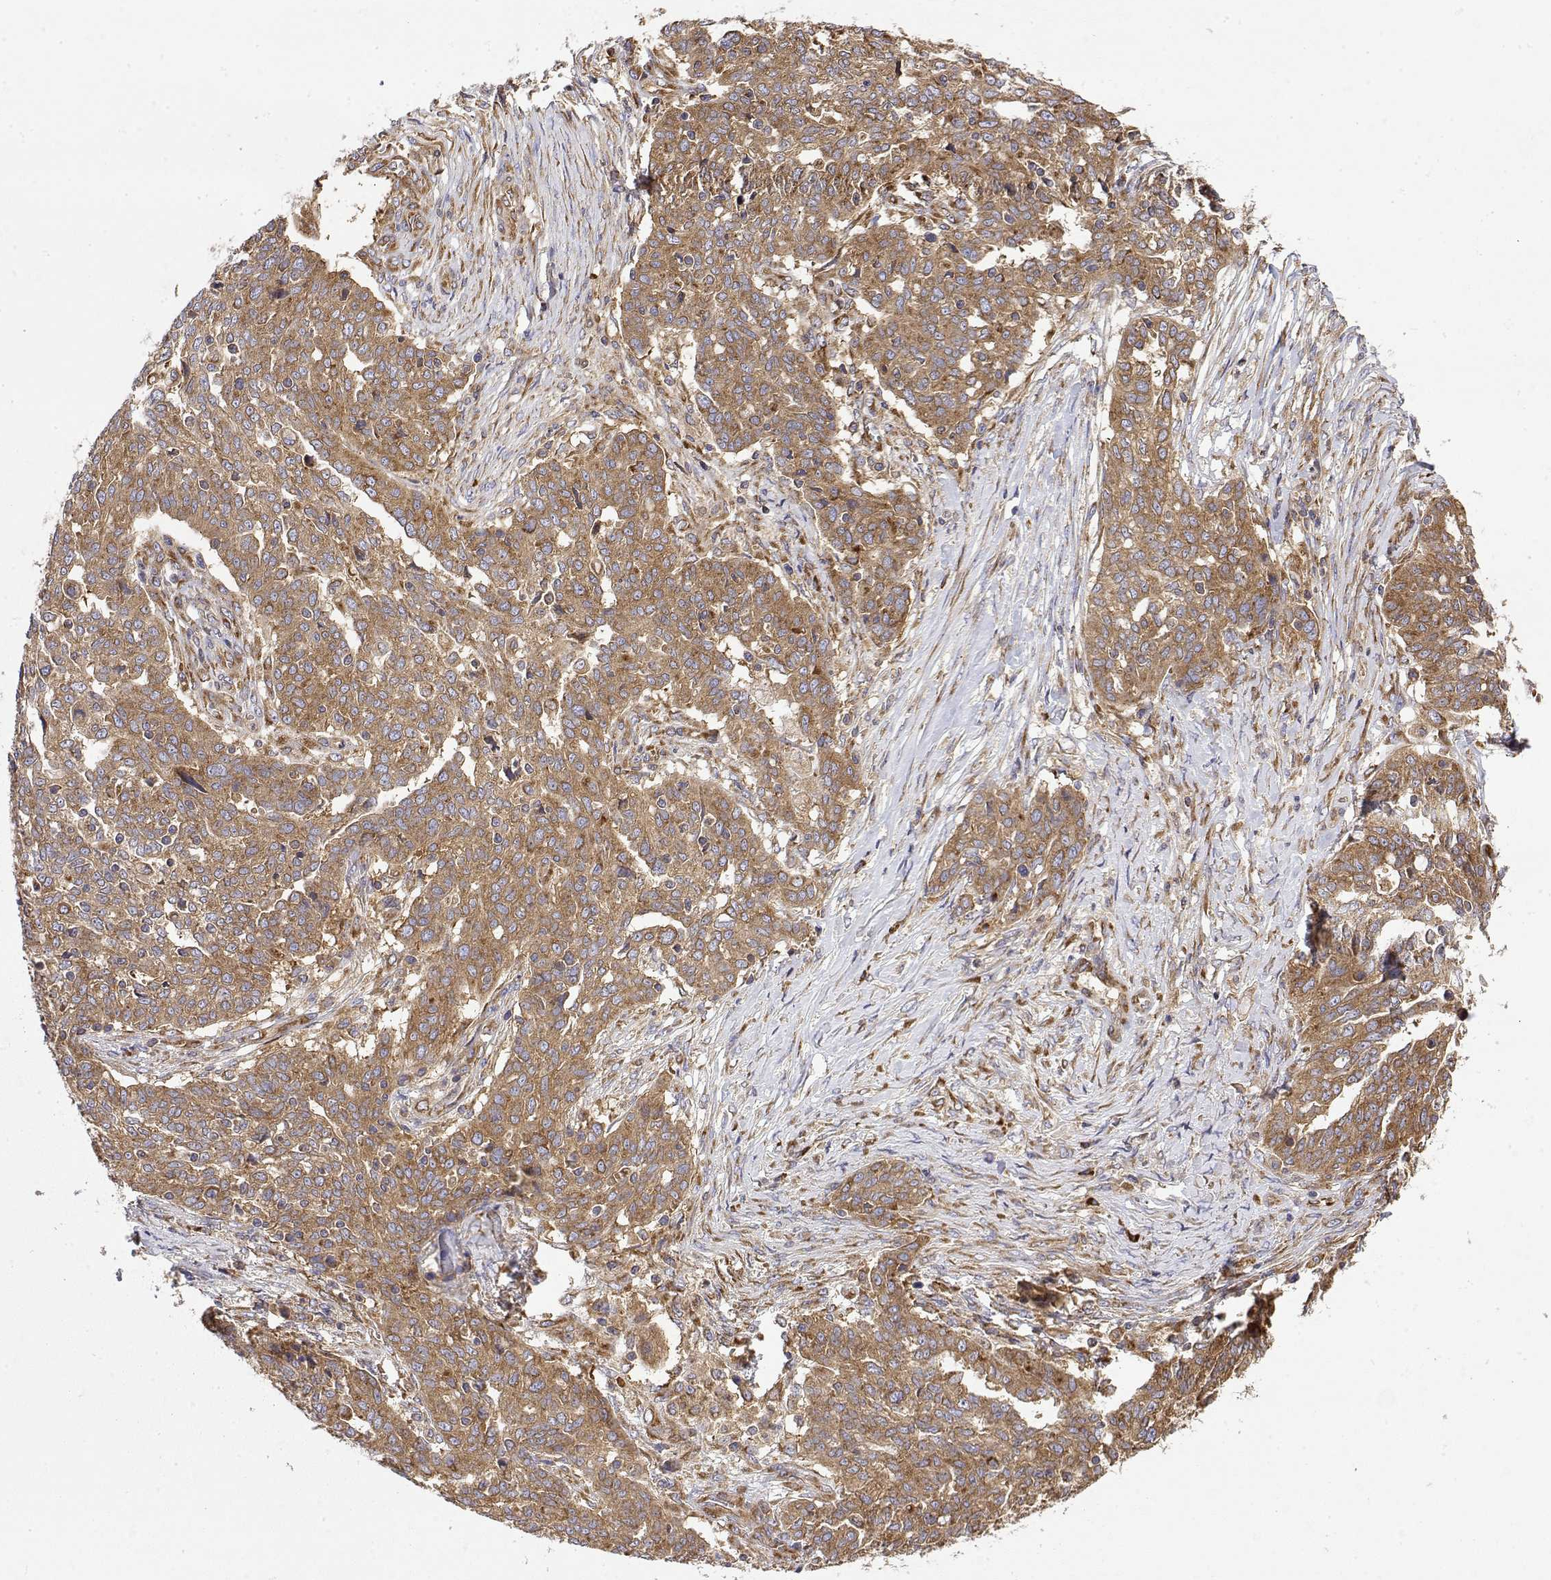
{"staining": {"intensity": "moderate", "quantity": ">75%", "location": "cytoplasmic/membranous"}, "tissue": "ovarian cancer", "cell_type": "Tumor cells", "image_type": "cancer", "snomed": [{"axis": "morphology", "description": "Cystadenocarcinoma, serous, NOS"}, {"axis": "topography", "description": "Ovary"}], "caption": "Protein staining of ovarian cancer tissue shows moderate cytoplasmic/membranous positivity in approximately >75% of tumor cells. Immunohistochemistry (ihc) stains the protein of interest in brown and the nuclei are stained blue.", "gene": "EEF1G", "patient": {"sex": "female", "age": 67}}